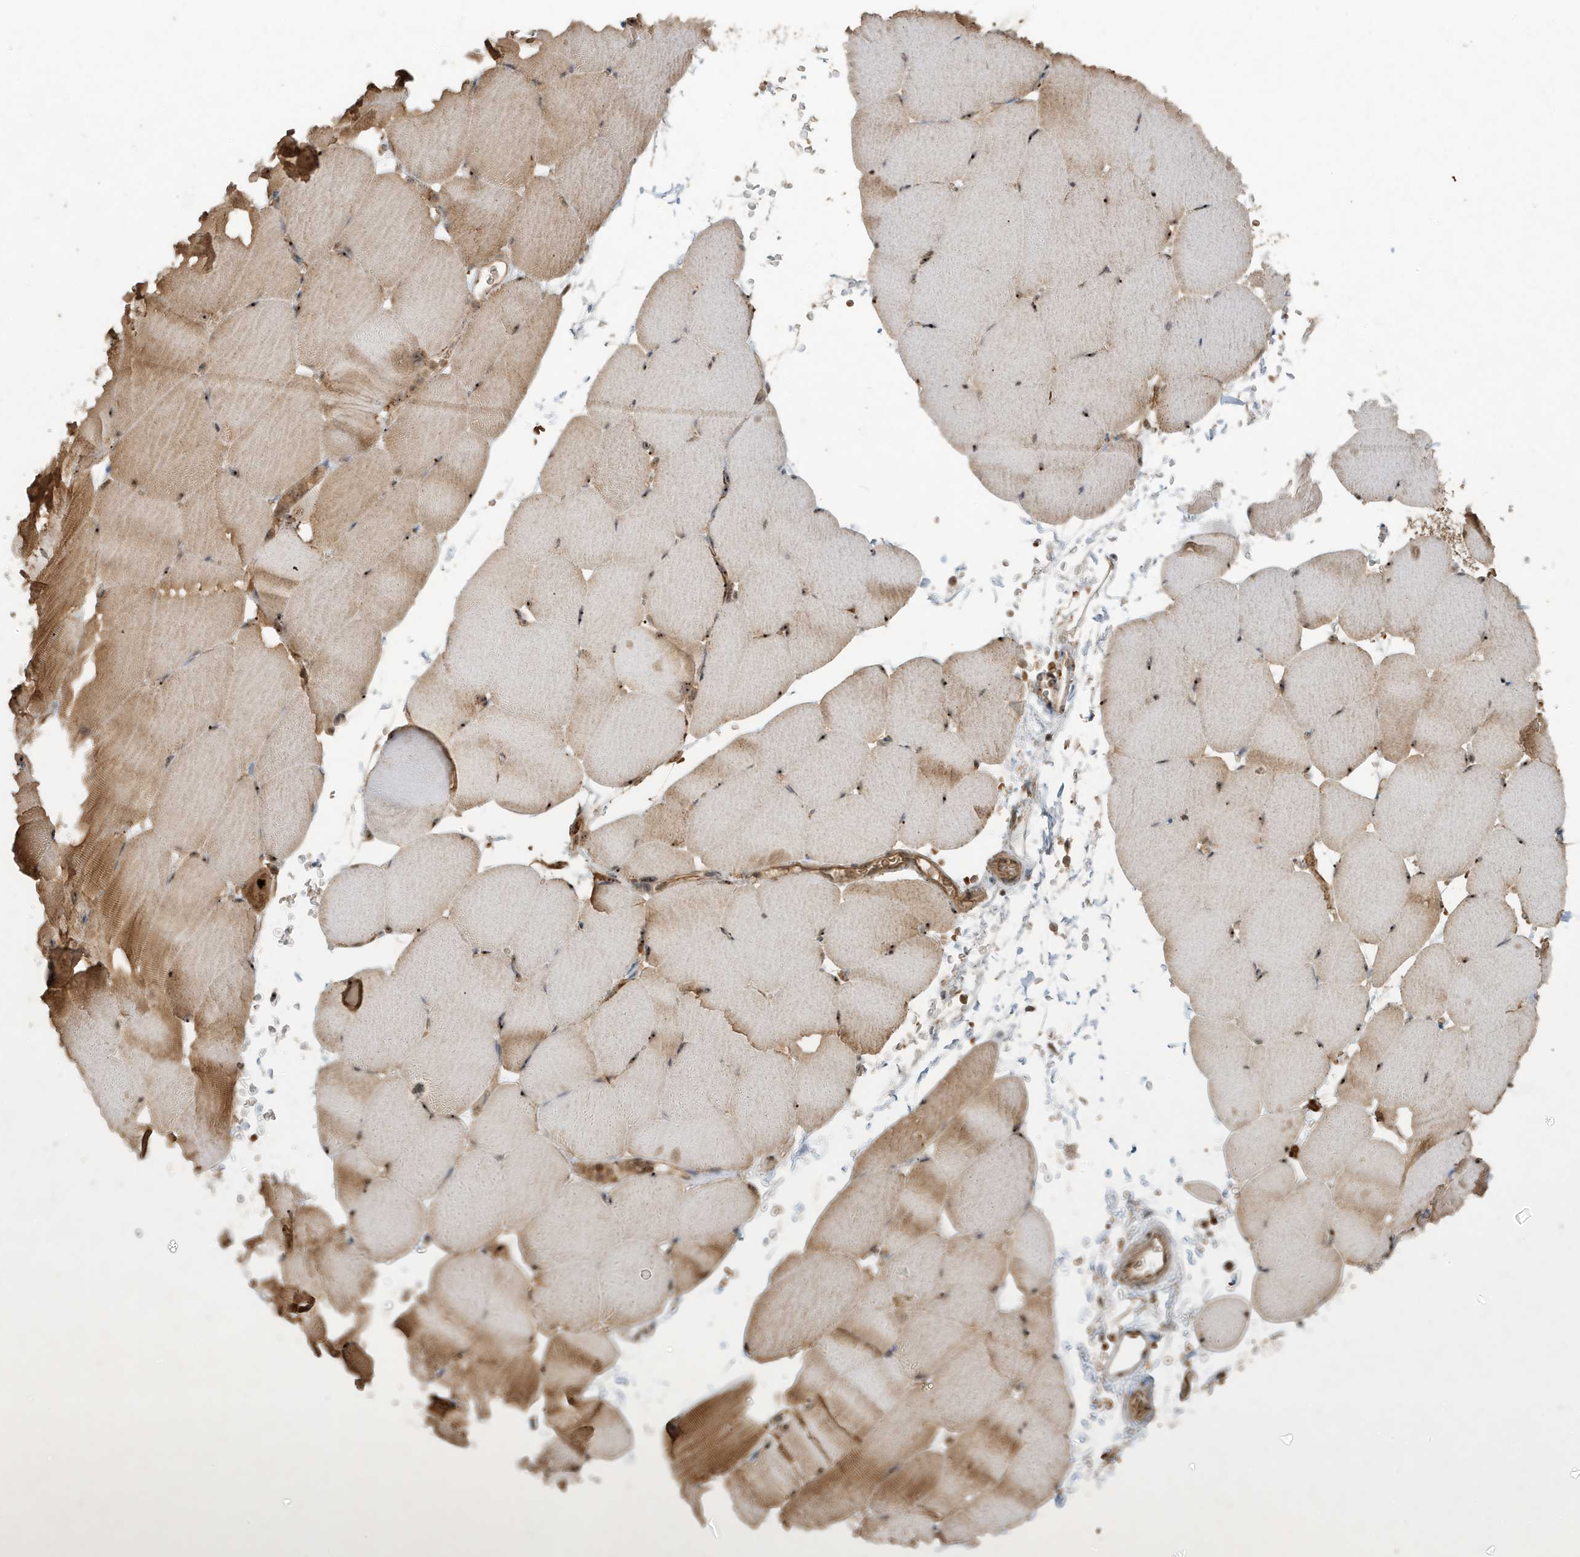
{"staining": {"intensity": "moderate", "quantity": "25%-75%", "location": "cytoplasmic/membranous,nuclear"}, "tissue": "skeletal muscle", "cell_type": "Myocytes", "image_type": "normal", "snomed": [{"axis": "morphology", "description": "Normal tissue, NOS"}, {"axis": "topography", "description": "Skeletal muscle"}, {"axis": "topography", "description": "Parathyroid gland"}], "caption": "Protein positivity by immunohistochemistry (IHC) displays moderate cytoplasmic/membranous,nuclear staining in about 25%-75% of myocytes in unremarkable skeletal muscle.", "gene": "ABCB9", "patient": {"sex": "female", "age": 37}}